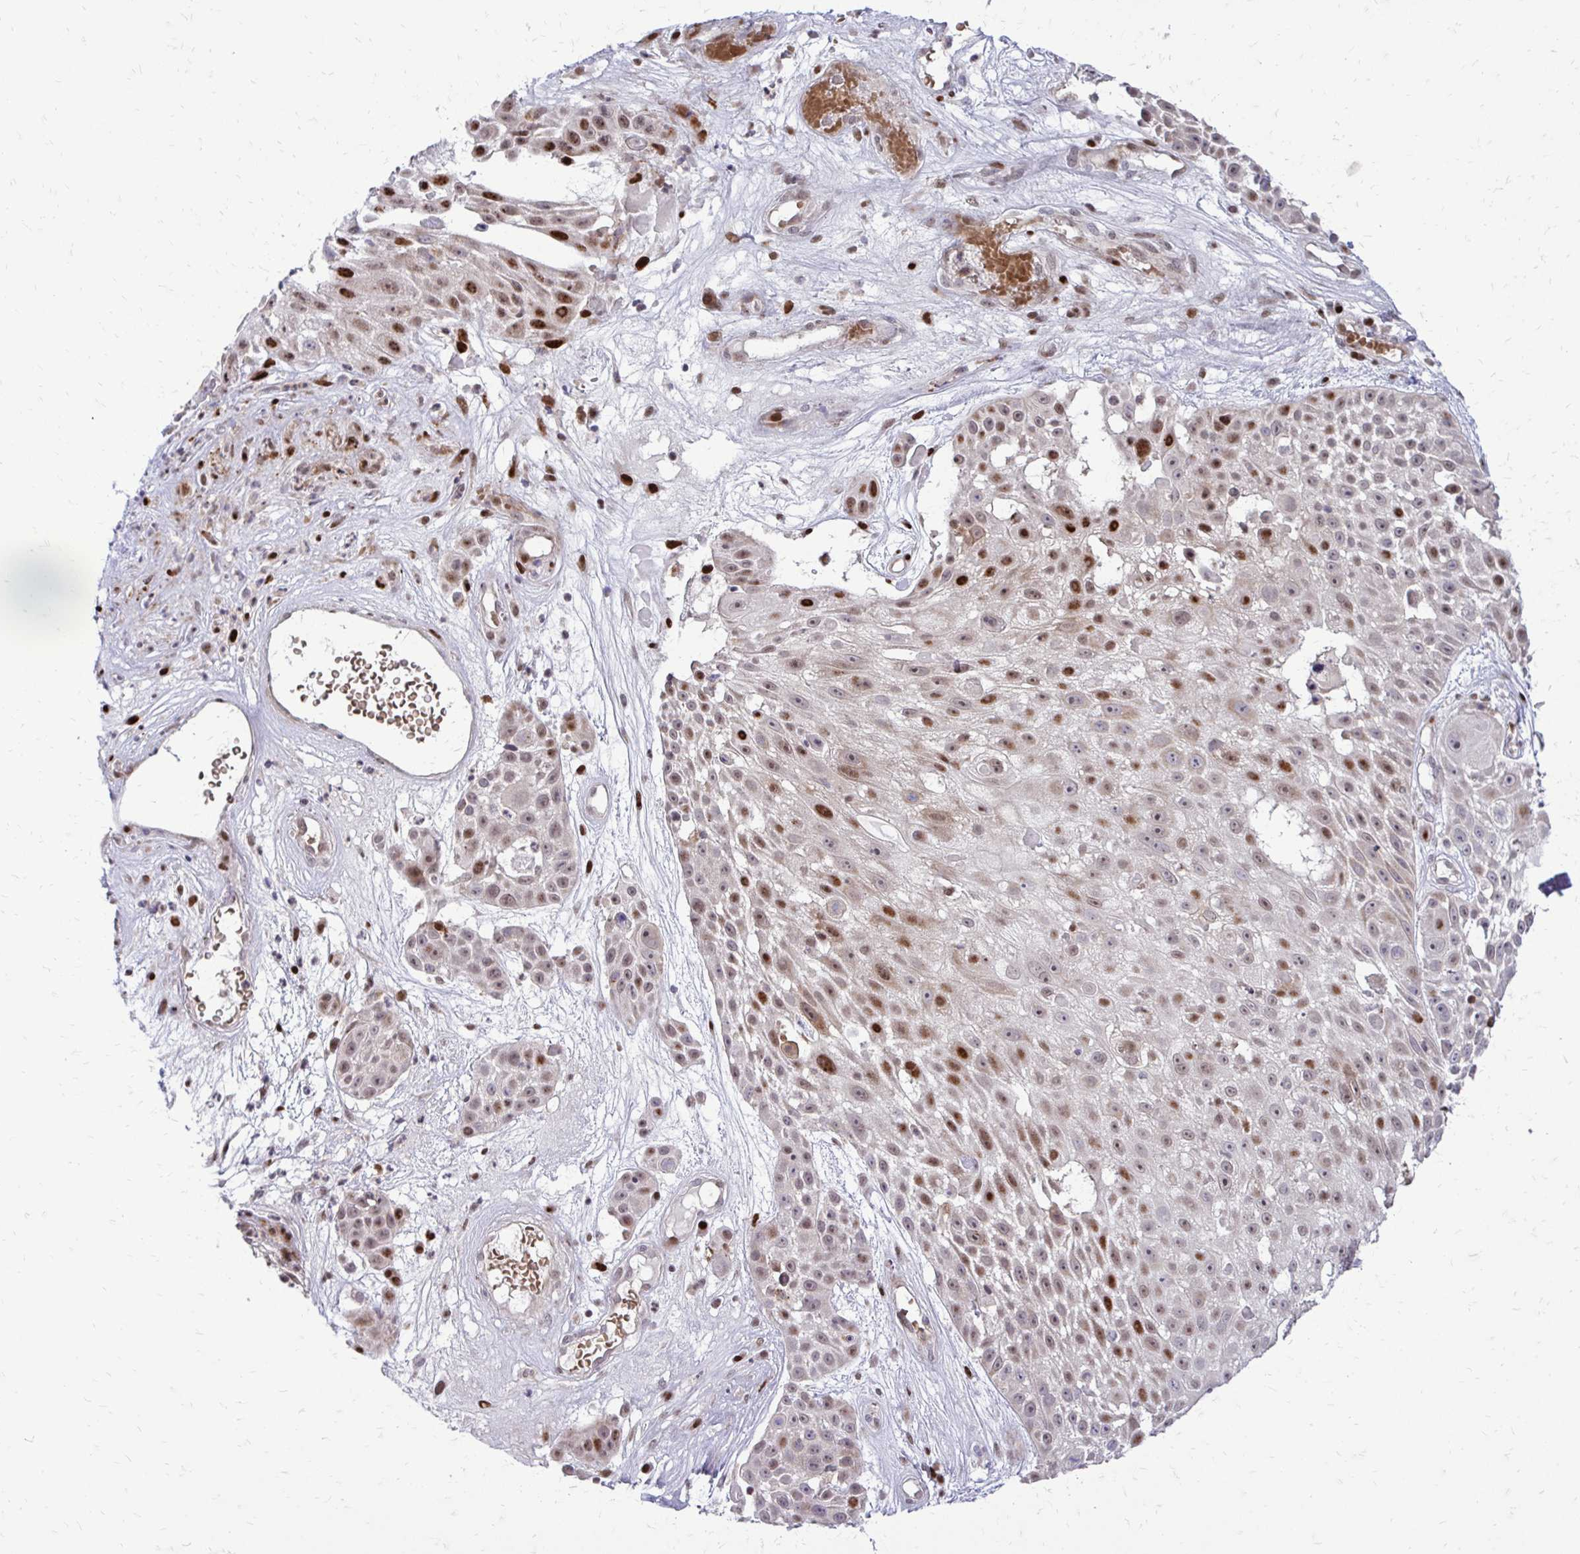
{"staining": {"intensity": "strong", "quantity": "25%-75%", "location": "nuclear"}, "tissue": "skin cancer", "cell_type": "Tumor cells", "image_type": "cancer", "snomed": [{"axis": "morphology", "description": "Squamous cell carcinoma, NOS"}, {"axis": "topography", "description": "Skin"}], "caption": "Immunohistochemistry (IHC) micrograph of skin cancer stained for a protein (brown), which demonstrates high levels of strong nuclear staining in about 25%-75% of tumor cells.", "gene": "PPDPFL", "patient": {"sex": "female", "age": 86}}